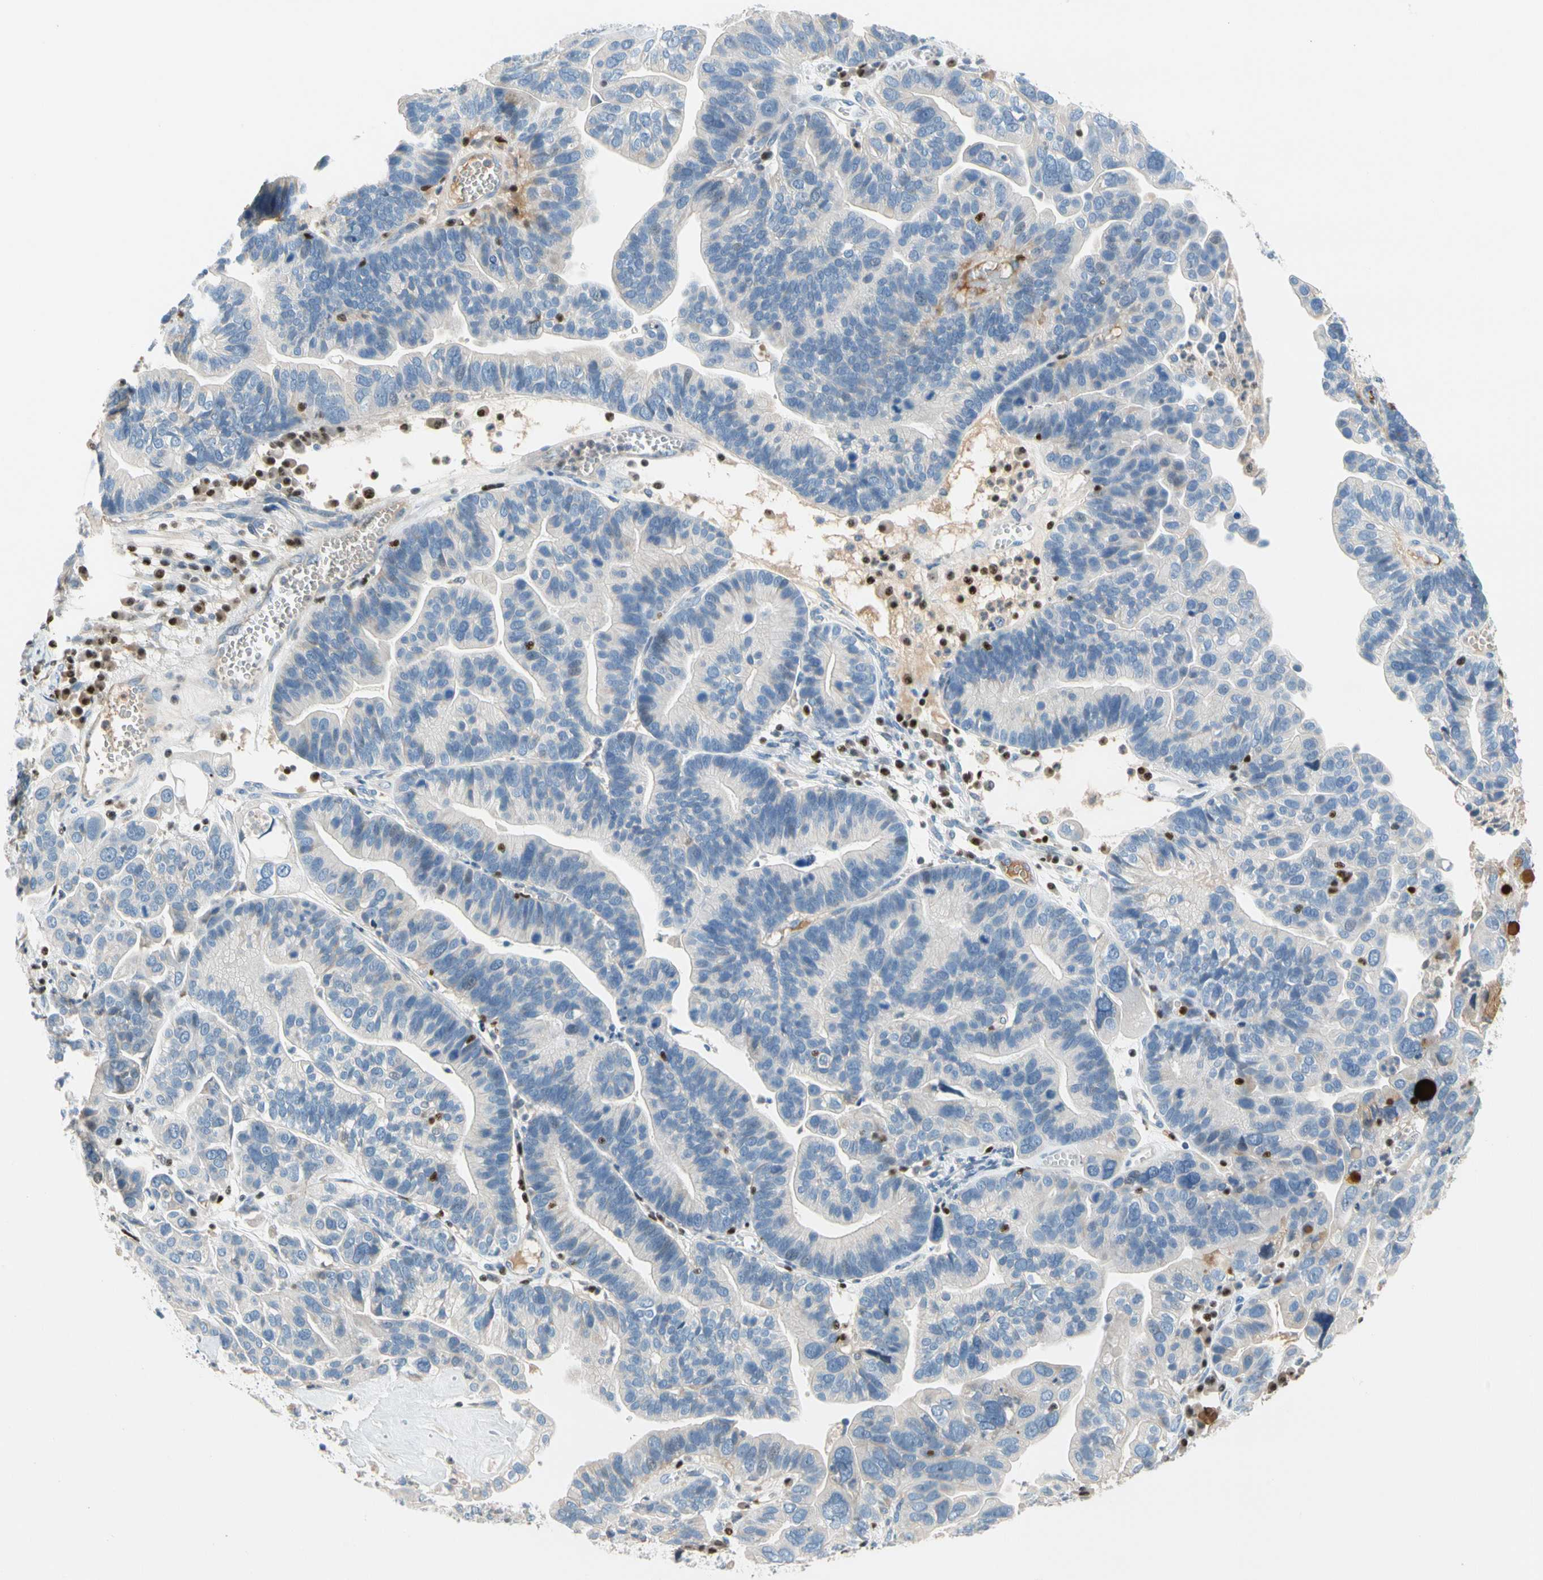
{"staining": {"intensity": "negative", "quantity": "none", "location": "none"}, "tissue": "ovarian cancer", "cell_type": "Tumor cells", "image_type": "cancer", "snomed": [{"axis": "morphology", "description": "Cystadenocarcinoma, serous, NOS"}, {"axis": "topography", "description": "Ovary"}], "caption": "A high-resolution histopathology image shows immunohistochemistry (IHC) staining of ovarian cancer, which exhibits no significant staining in tumor cells. The staining was performed using DAB to visualize the protein expression in brown, while the nuclei were stained in blue with hematoxylin (Magnification: 20x).", "gene": "SP140", "patient": {"sex": "female", "age": 56}}